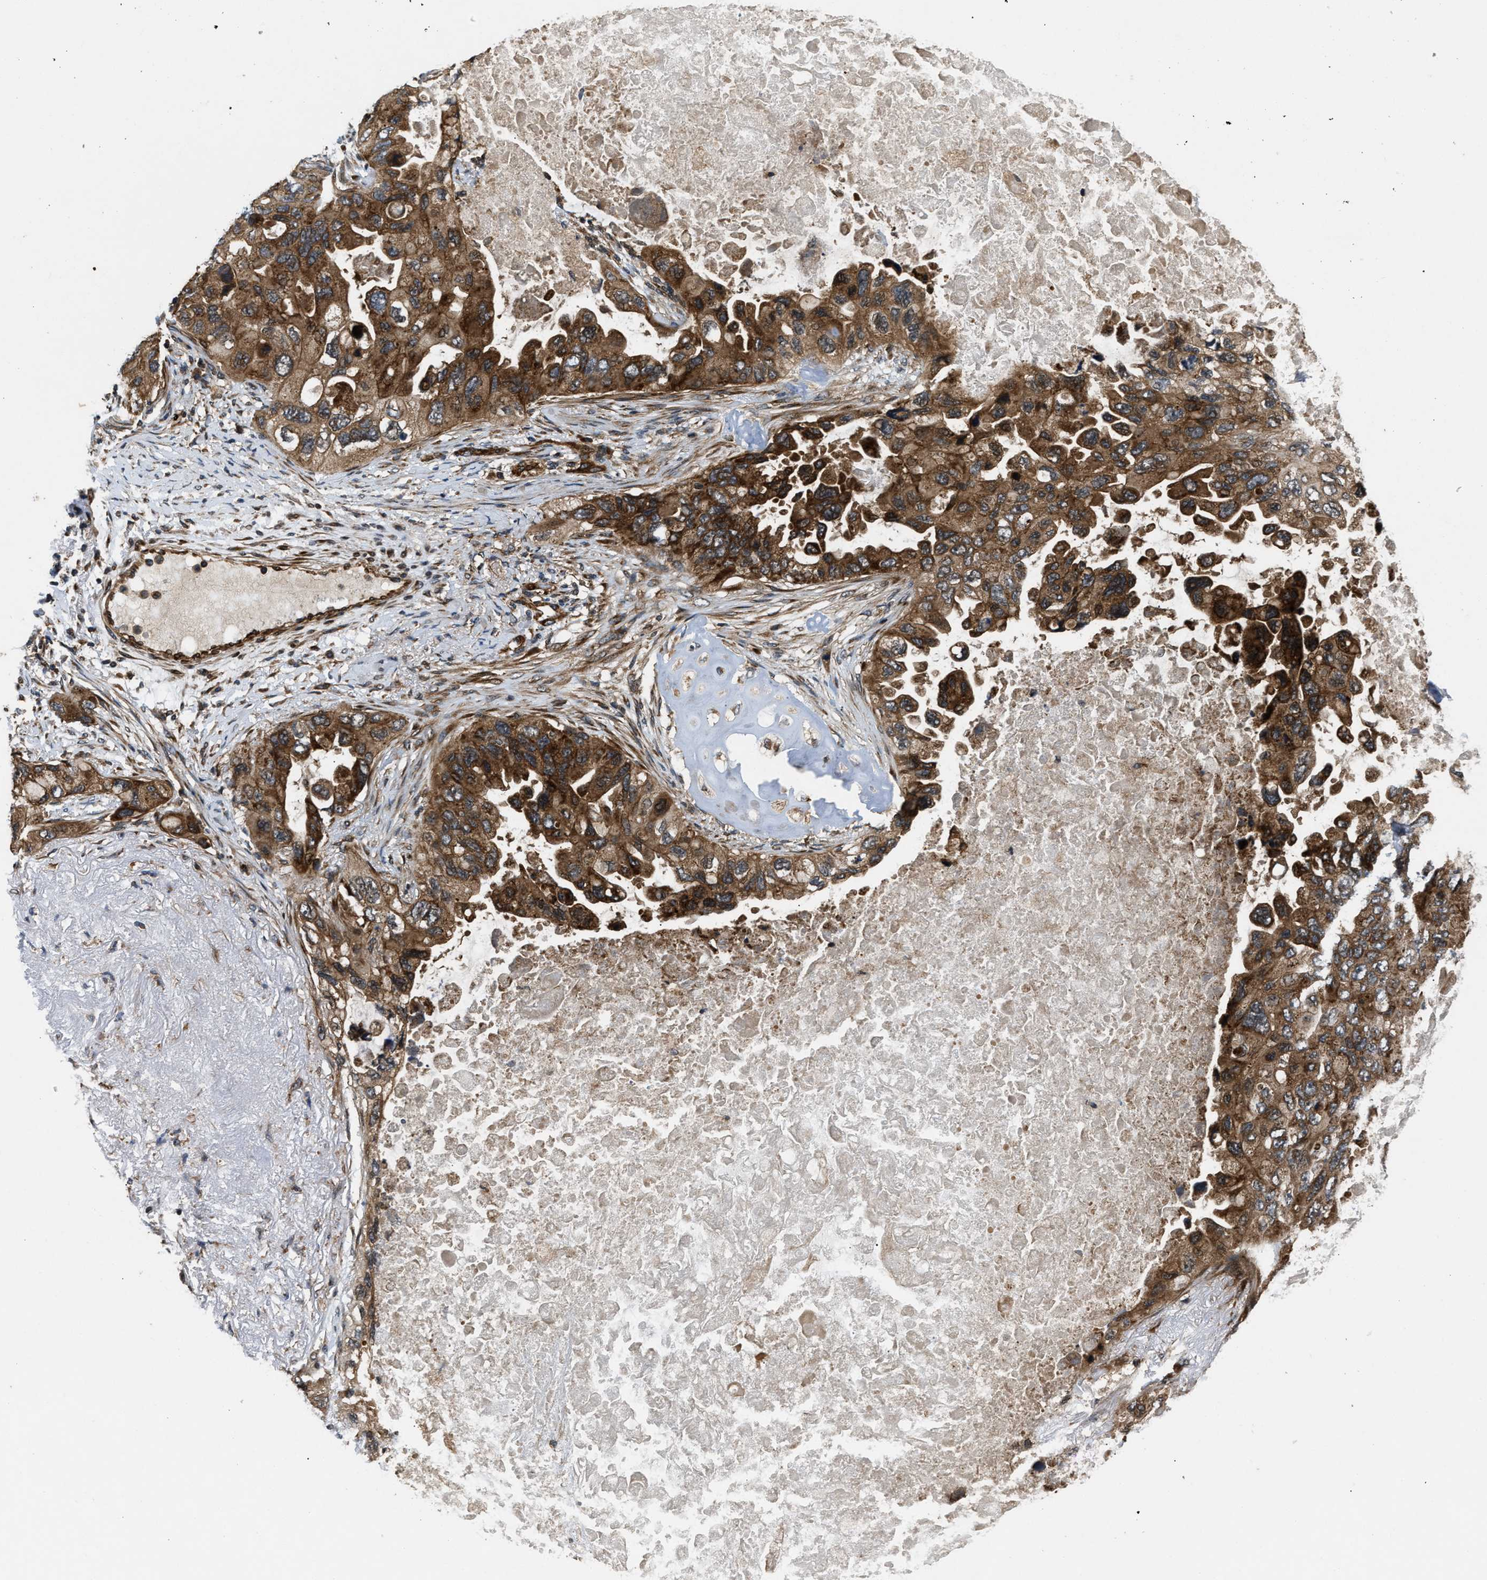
{"staining": {"intensity": "strong", "quantity": ">75%", "location": "cytoplasmic/membranous"}, "tissue": "lung cancer", "cell_type": "Tumor cells", "image_type": "cancer", "snomed": [{"axis": "morphology", "description": "Squamous cell carcinoma, NOS"}, {"axis": "topography", "description": "Lung"}], "caption": "About >75% of tumor cells in human squamous cell carcinoma (lung) exhibit strong cytoplasmic/membranous protein expression as visualized by brown immunohistochemical staining.", "gene": "PNPLA8", "patient": {"sex": "female", "age": 73}}